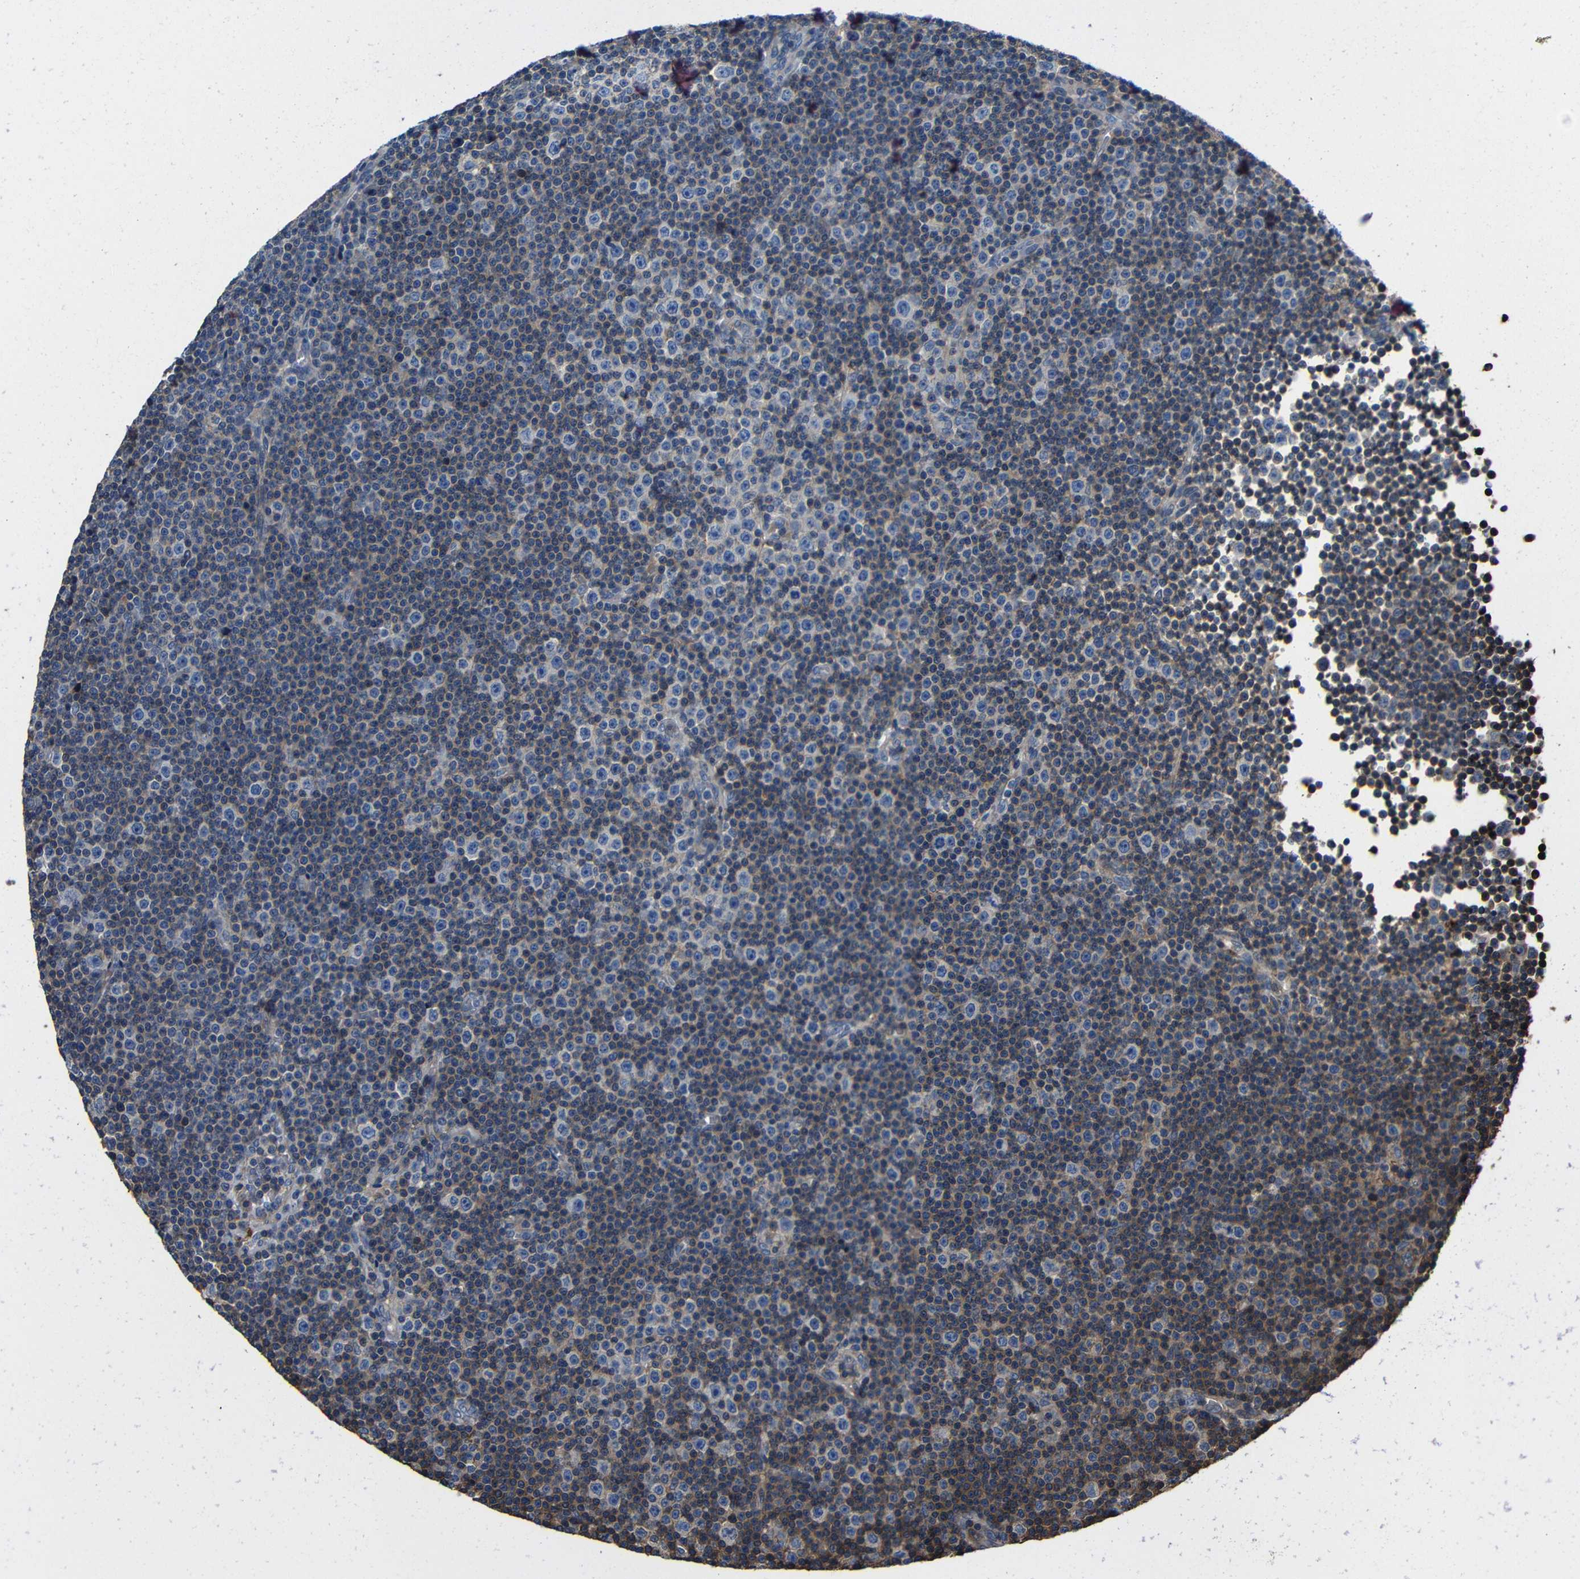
{"staining": {"intensity": "negative", "quantity": "none", "location": "none"}, "tissue": "lymphoma", "cell_type": "Tumor cells", "image_type": "cancer", "snomed": [{"axis": "morphology", "description": "Malignant lymphoma, non-Hodgkin's type, Low grade"}, {"axis": "topography", "description": "Lymph node"}], "caption": "There is no significant expression in tumor cells of malignant lymphoma, non-Hodgkin's type (low-grade).", "gene": "GDI1", "patient": {"sex": "female", "age": 67}}